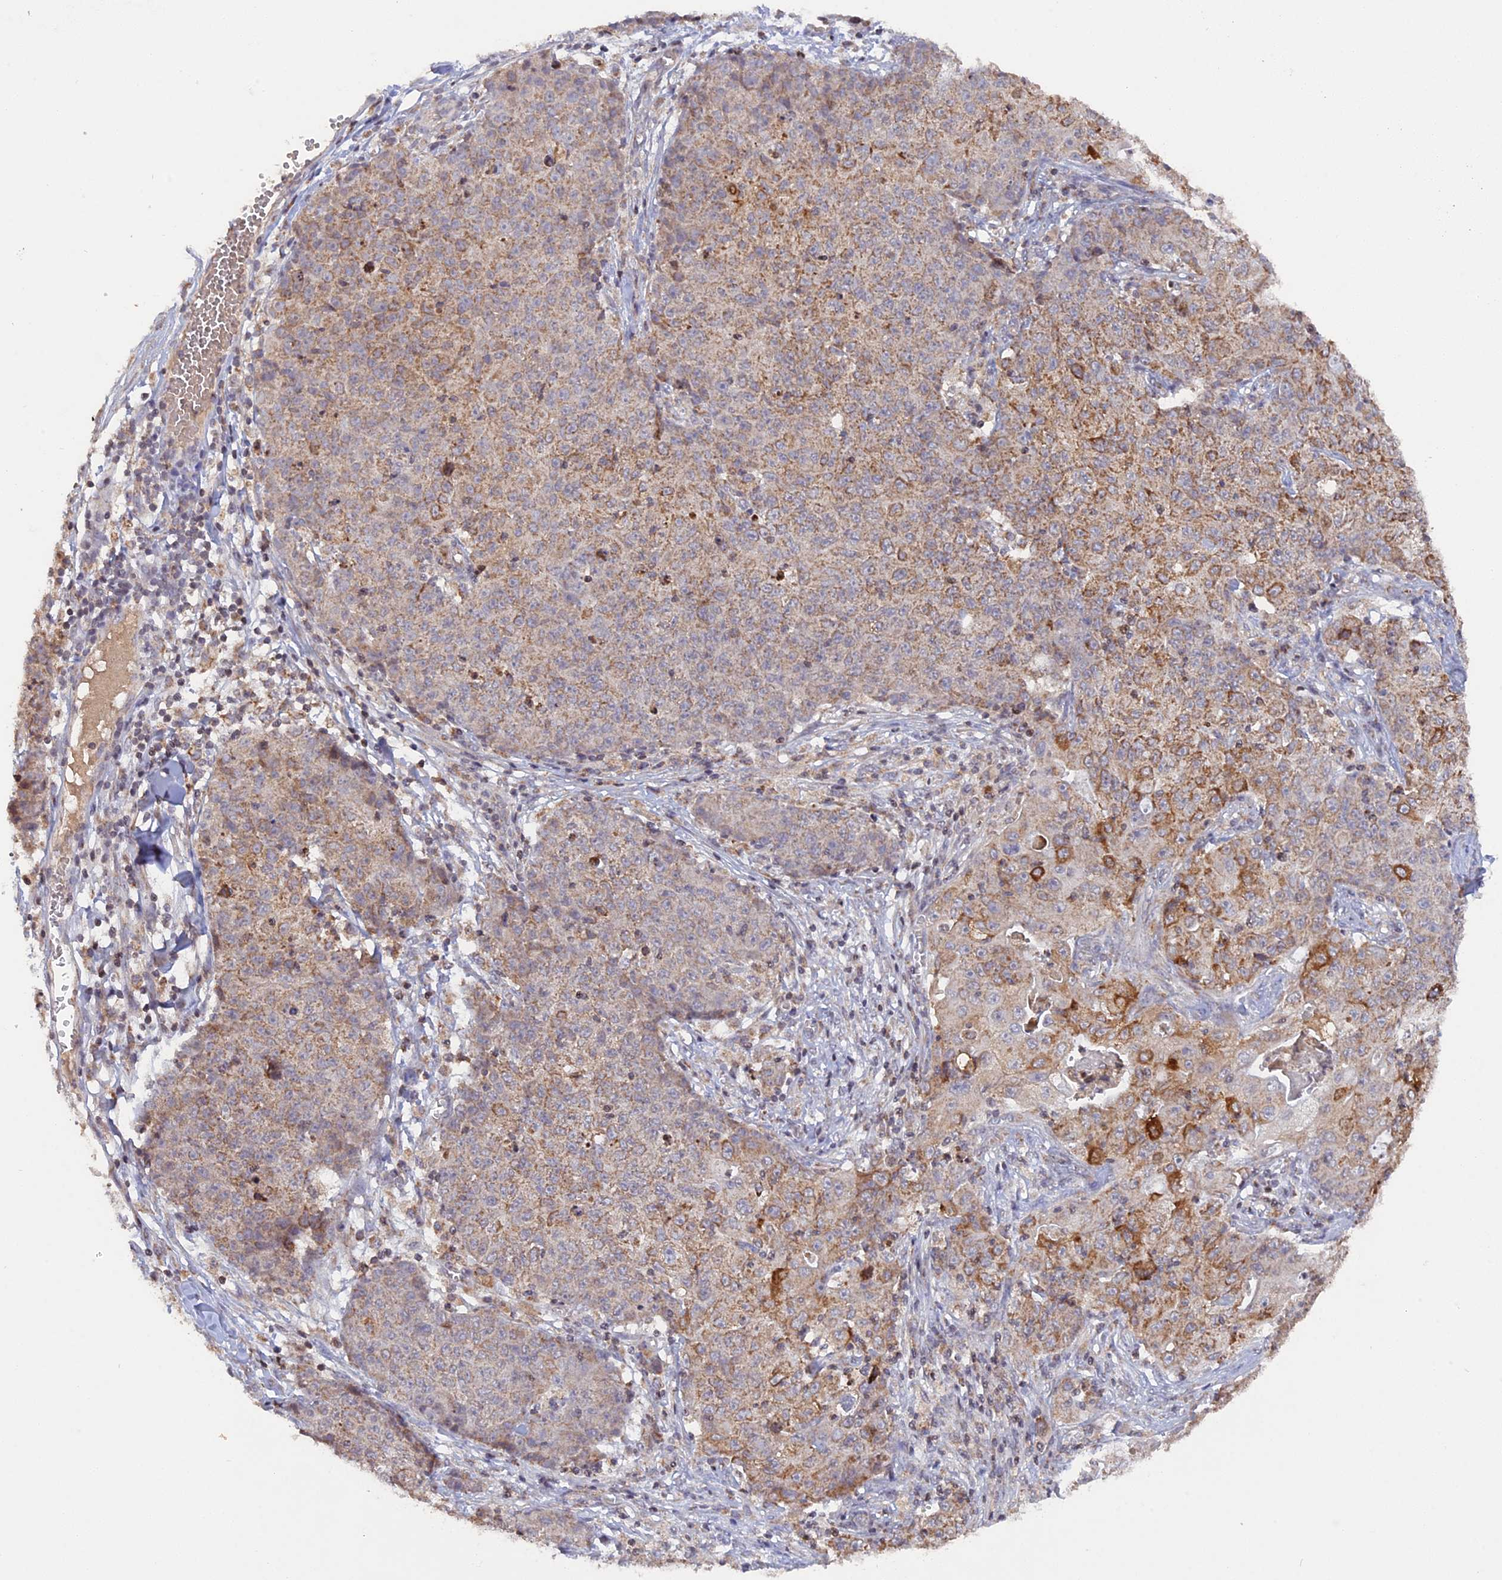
{"staining": {"intensity": "moderate", "quantity": "<25%", "location": "cytoplasmic/membranous"}, "tissue": "ovarian cancer", "cell_type": "Tumor cells", "image_type": "cancer", "snomed": [{"axis": "morphology", "description": "Carcinoma, endometroid"}, {"axis": "topography", "description": "Ovary"}], "caption": "High-magnification brightfield microscopy of ovarian endometroid carcinoma stained with DAB (brown) and counterstained with hematoxylin (blue). tumor cells exhibit moderate cytoplasmic/membranous staining is identified in approximately<25% of cells. Nuclei are stained in blue.", "gene": "MPV17L", "patient": {"sex": "female", "age": 42}}